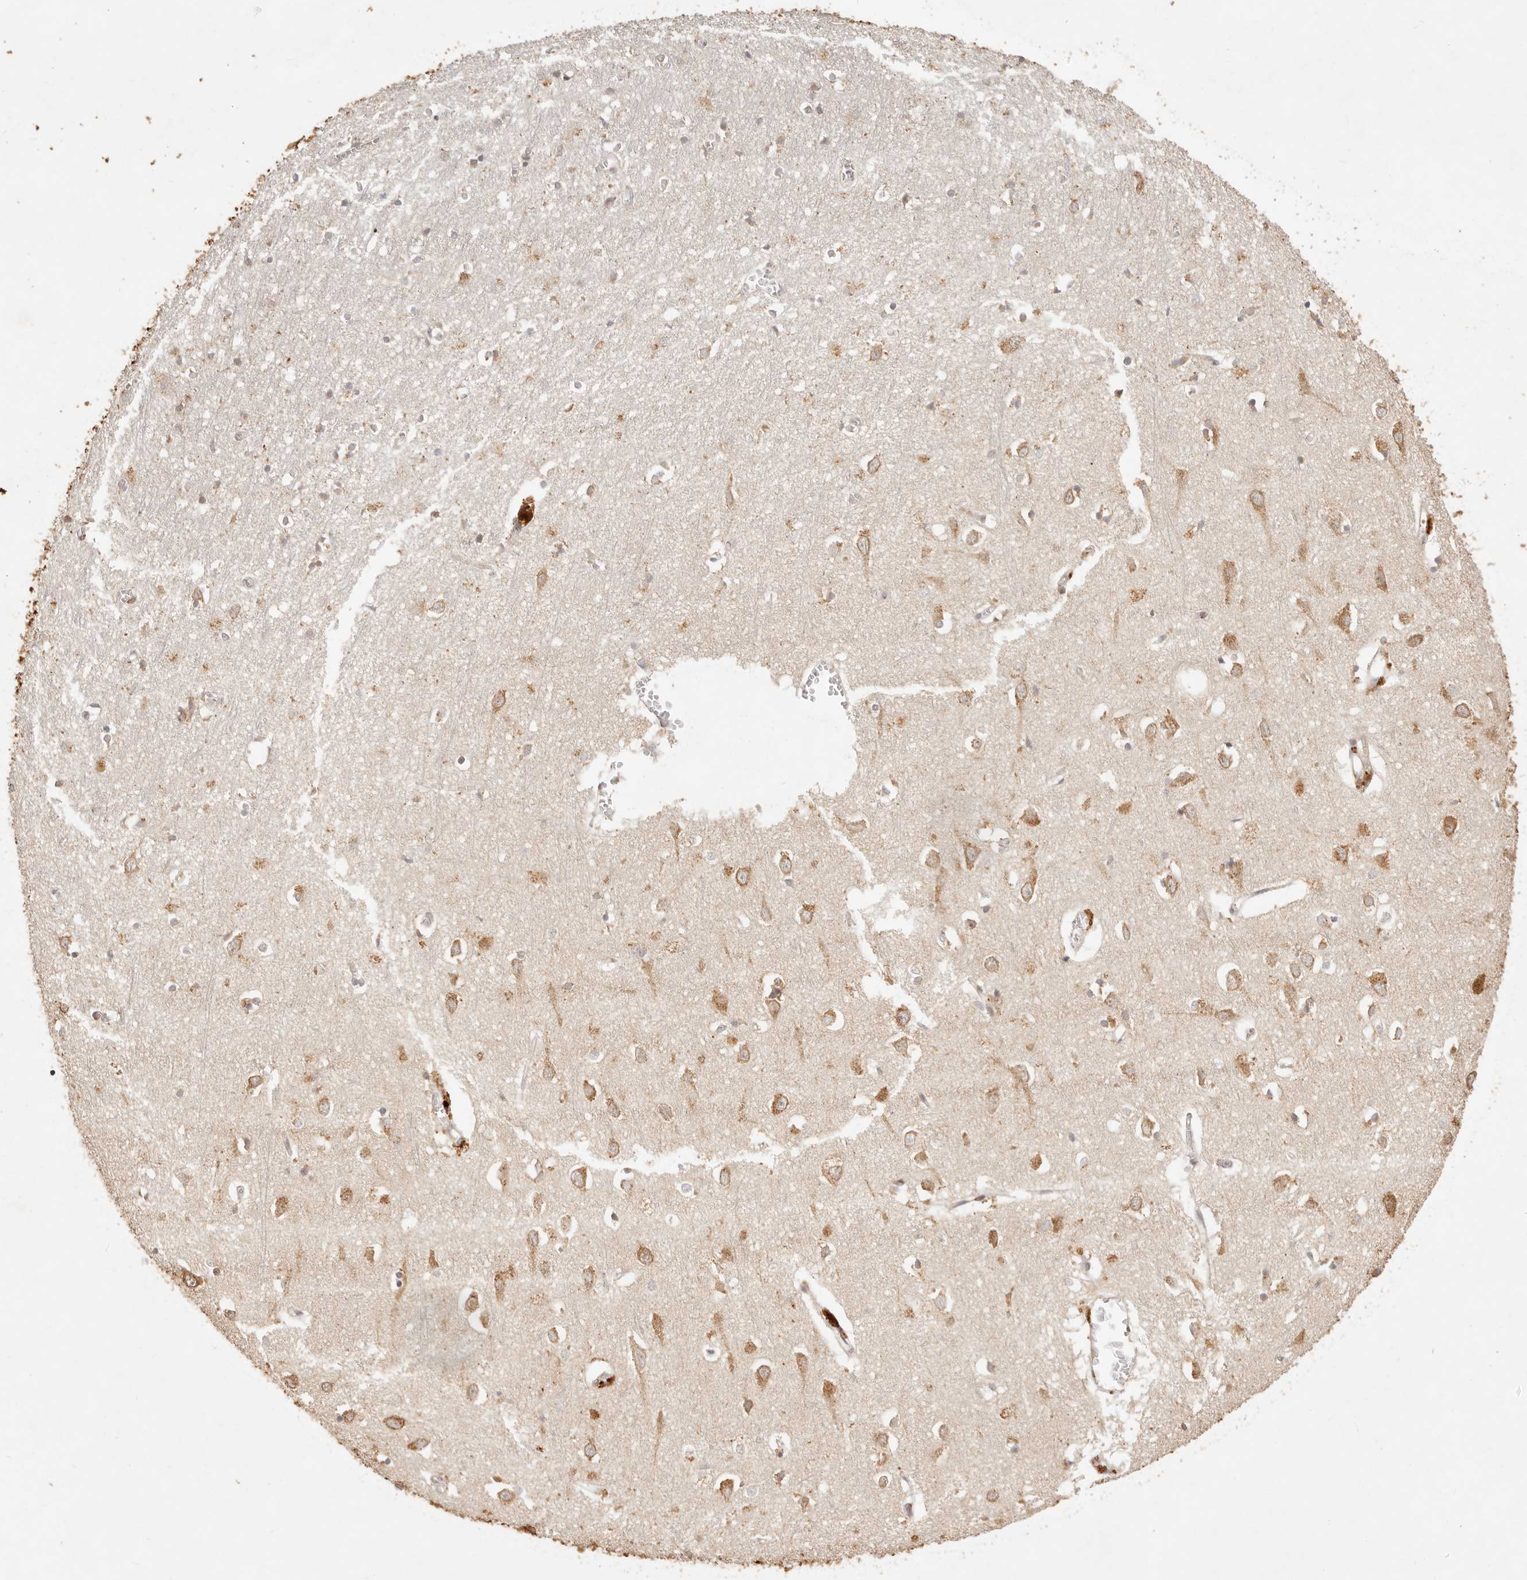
{"staining": {"intensity": "weak", "quantity": "25%-75%", "location": "cytoplasmic/membranous"}, "tissue": "cerebral cortex", "cell_type": "Endothelial cells", "image_type": "normal", "snomed": [{"axis": "morphology", "description": "Normal tissue, NOS"}, {"axis": "topography", "description": "Cerebral cortex"}], "caption": "This image exhibits IHC staining of unremarkable human cerebral cortex, with low weak cytoplasmic/membranous positivity in about 25%-75% of endothelial cells.", "gene": "TIMM17A", "patient": {"sex": "female", "age": 64}}